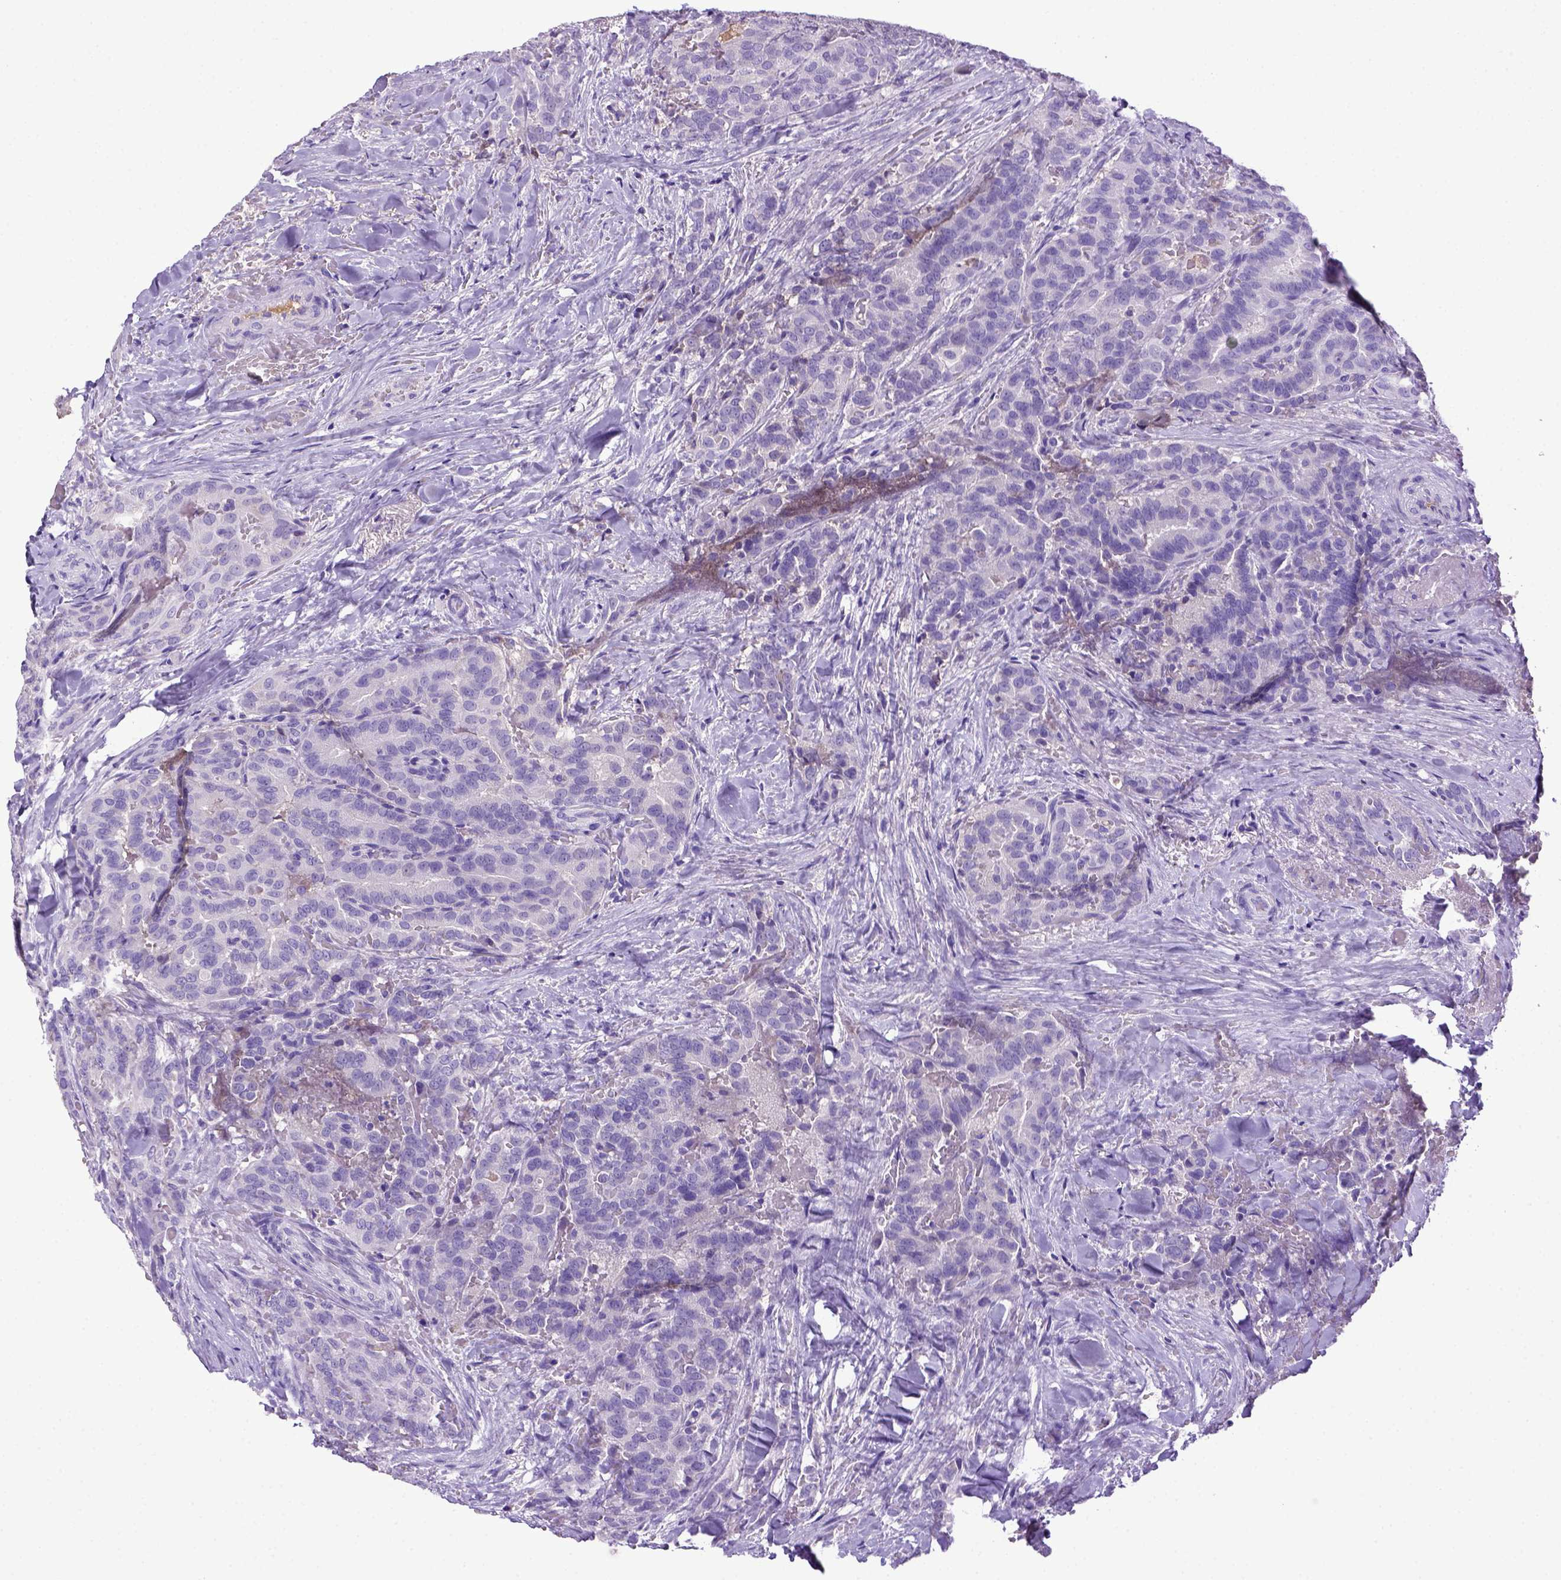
{"staining": {"intensity": "negative", "quantity": "none", "location": "none"}, "tissue": "thyroid cancer", "cell_type": "Tumor cells", "image_type": "cancer", "snomed": [{"axis": "morphology", "description": "Papillary adenocarcinoma, NOS"}, {"axis": "topography", "description": "Thyroid gland"}], "caption": "Immunohistochemistry (IHC) micrograph of papillary adenocarcinoma (thyroid) stained for a protein (brown), which exhibits no positivity in tumor cells. (Stains: DAB immunohistochemistry (IHC) with hematoxylin counter stain, Microscopy: brightfield microscopy at high magnification).", "gene": "ITIH4", "patient": {"sex": "male", "age": 61}}